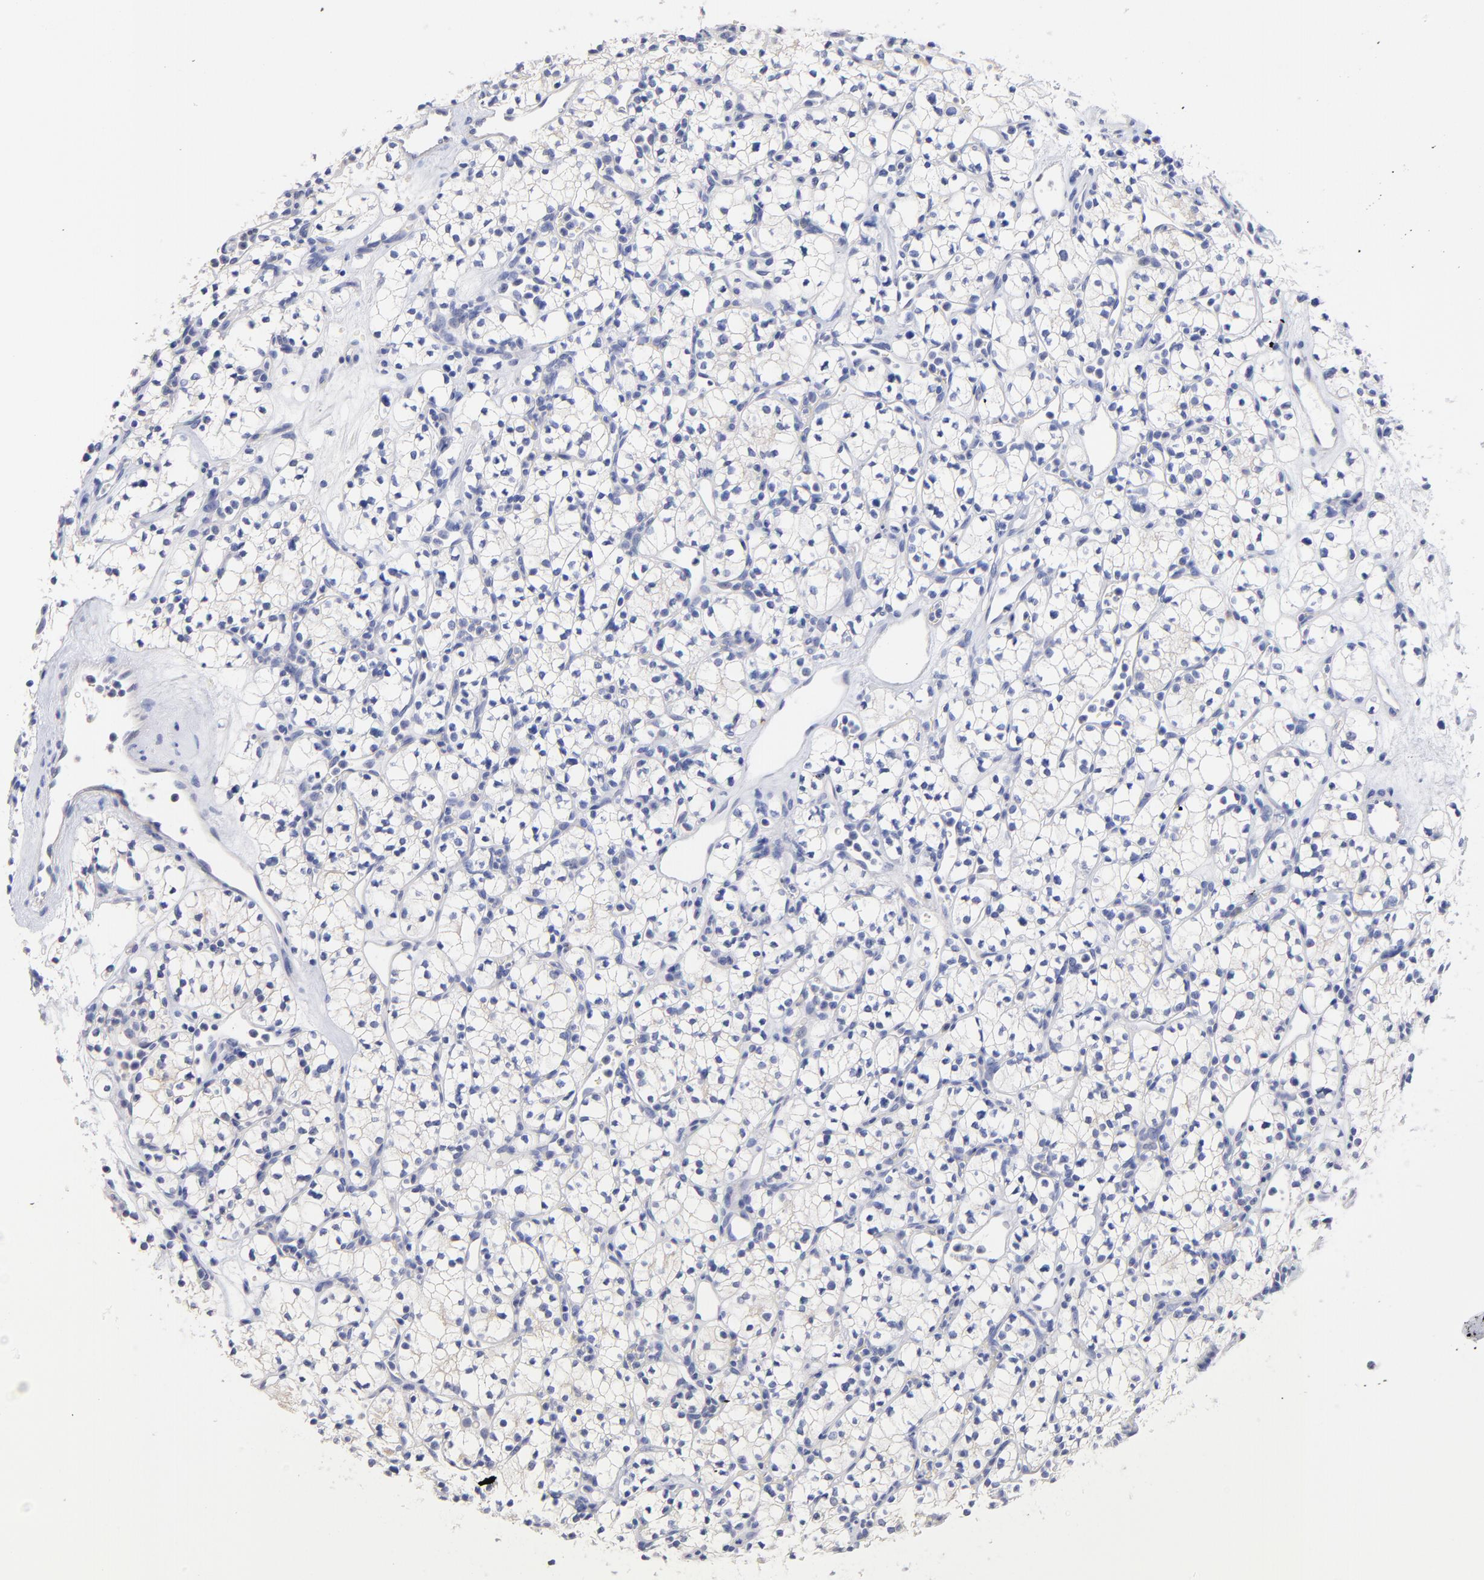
{"staining": {"intensity": "negative", "quantity": "none", "location": "none"}, "tissue": "renal cancer", "cell_type": "Tumor cells", "image_type": "cancer", "snomed": [{"axis": "morphology", "description": "Adenocarcinoma, NOS"}, {"axis": "topography", "description": "Kidney"}], "caption": "Tumor cells are negative for brown protein staining in renal cancer.", "gene": "CFAP57", "patient": {"sex": "male", "age": 59}}